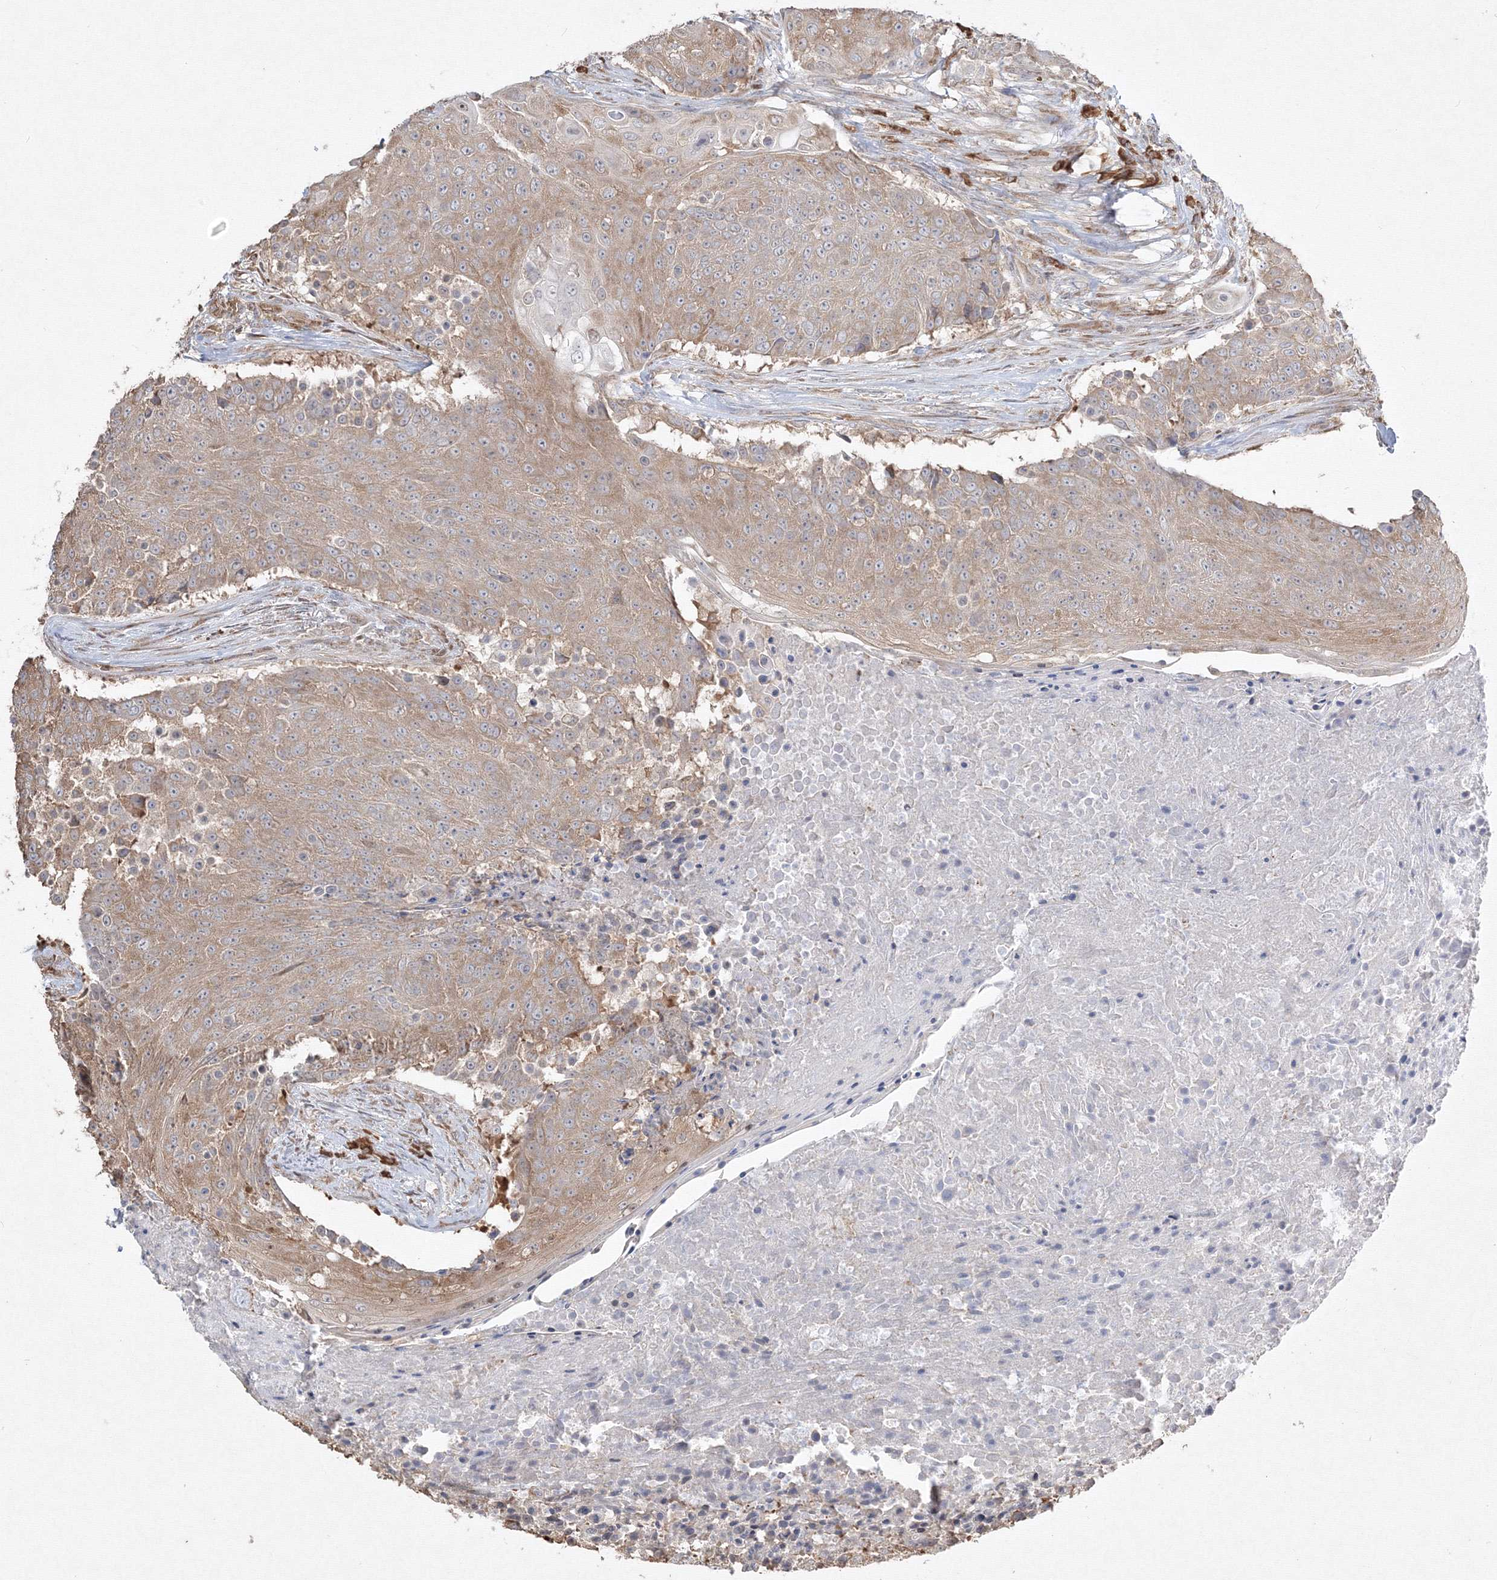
{"staining": {"intensity": "moderate", "quantity": ">75%", "location": "cytoplasmic/membranous"}, "tissue": "urothelial cancer", "cell_type": "Tumor cells", "image_type": "cancer", "snomed": [{"axis": "morphology", "description": "Urothelial carcinoma, High grade"}, {"axis": "topography", "description": "Urinary bladder"}], "caption": "Protein expression analysis of human high-grade urothelial carcinoma reveals moderate cytoplasmic/membranous staining in approximately >75% of tumor cells.", "gene": "FBXL8", "patient": {"sex": "female", "age": 63}}